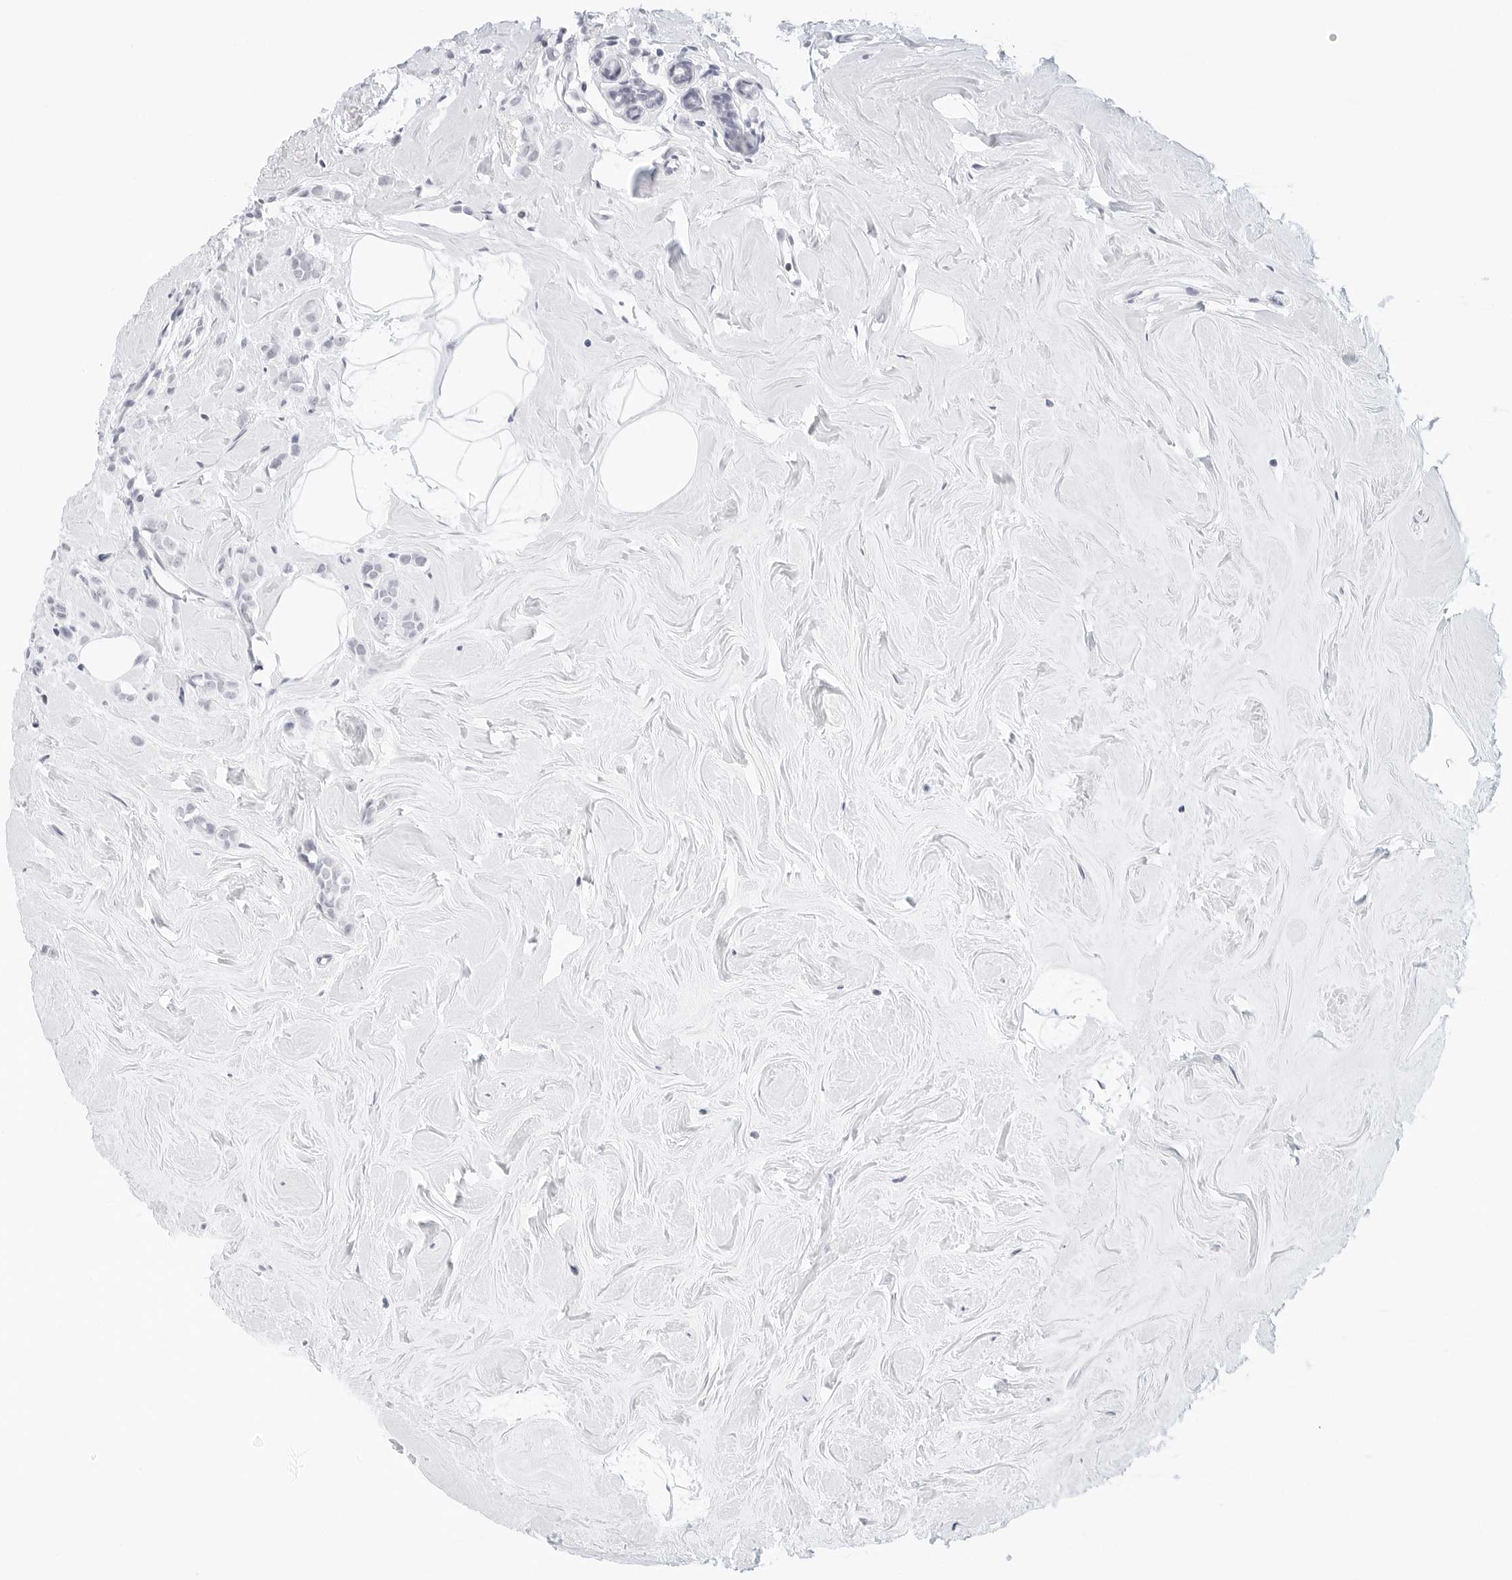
{"staining": {"intensity": "negative", "quantity": "none", "location": "none"}, "tissue": "breast cancer", "cell_type": "Tumor cells", "image_type": "cancer", "snomed": [{"axis": "morphology", "description": "Lobular carcinoma"}, {"axis": "topography", "description": "Breast"}], "caption": "This is a histopathology image of immunohistochemistry staining of breast cancer (lobular carcinoma), which shows no expression in tumor cells.", "gene": "CD22", "patient": {"sex": "female", "age": 47}}